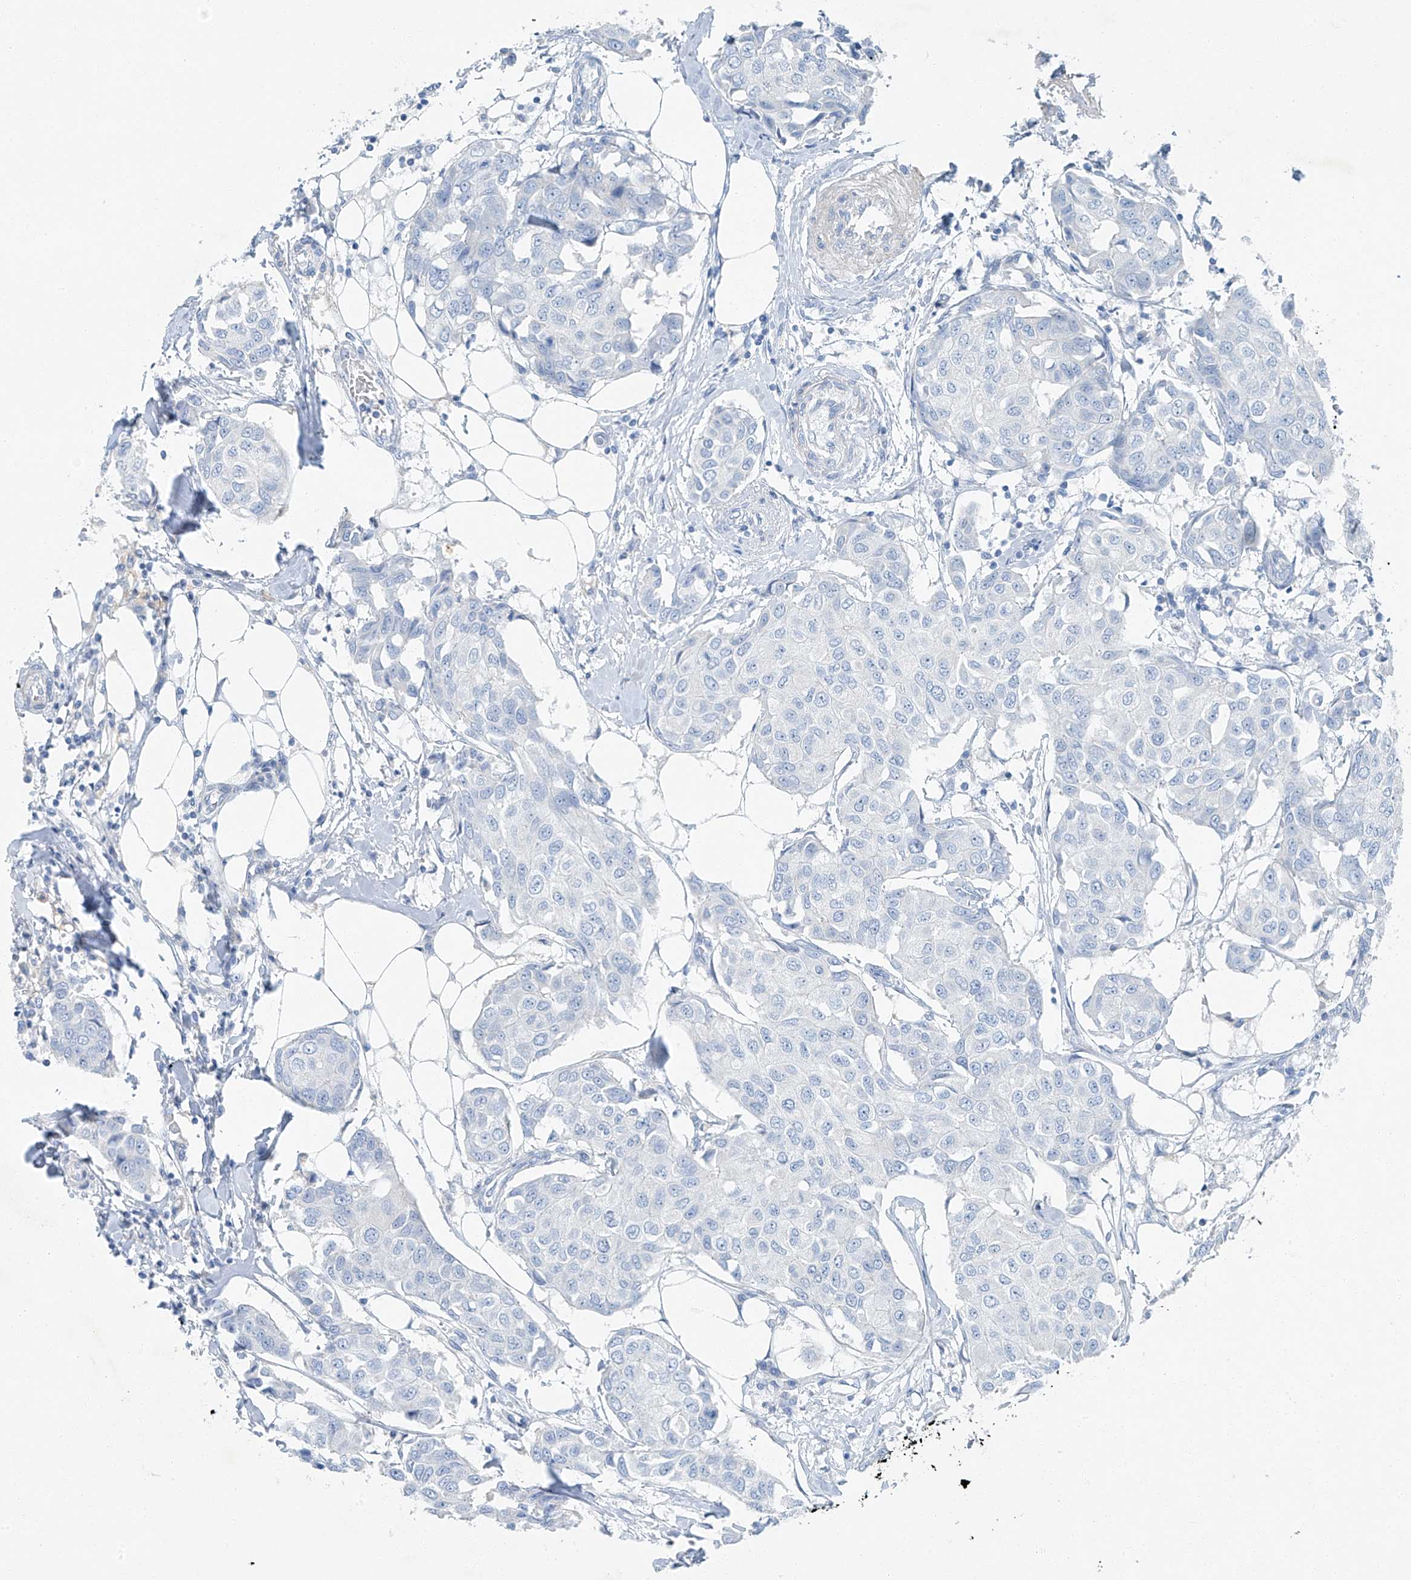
{"staining": {"intensity": "negative", "quantity": "none", "location": "none"}, "tissue": "breast cancer", "cell_type": "Tumor cells", "image_type": "cancer", "snomed": [{"axis": "morphology", "description": "Duct carcinoma"}, {"axis": "topography", "description": "Breast"}], "caption": "Photomicrograph shows no protein staining in tumor cells of breast cancer tissue.", "gene": "C1orf87", "patient": {"sex": "female", "age": 80}}